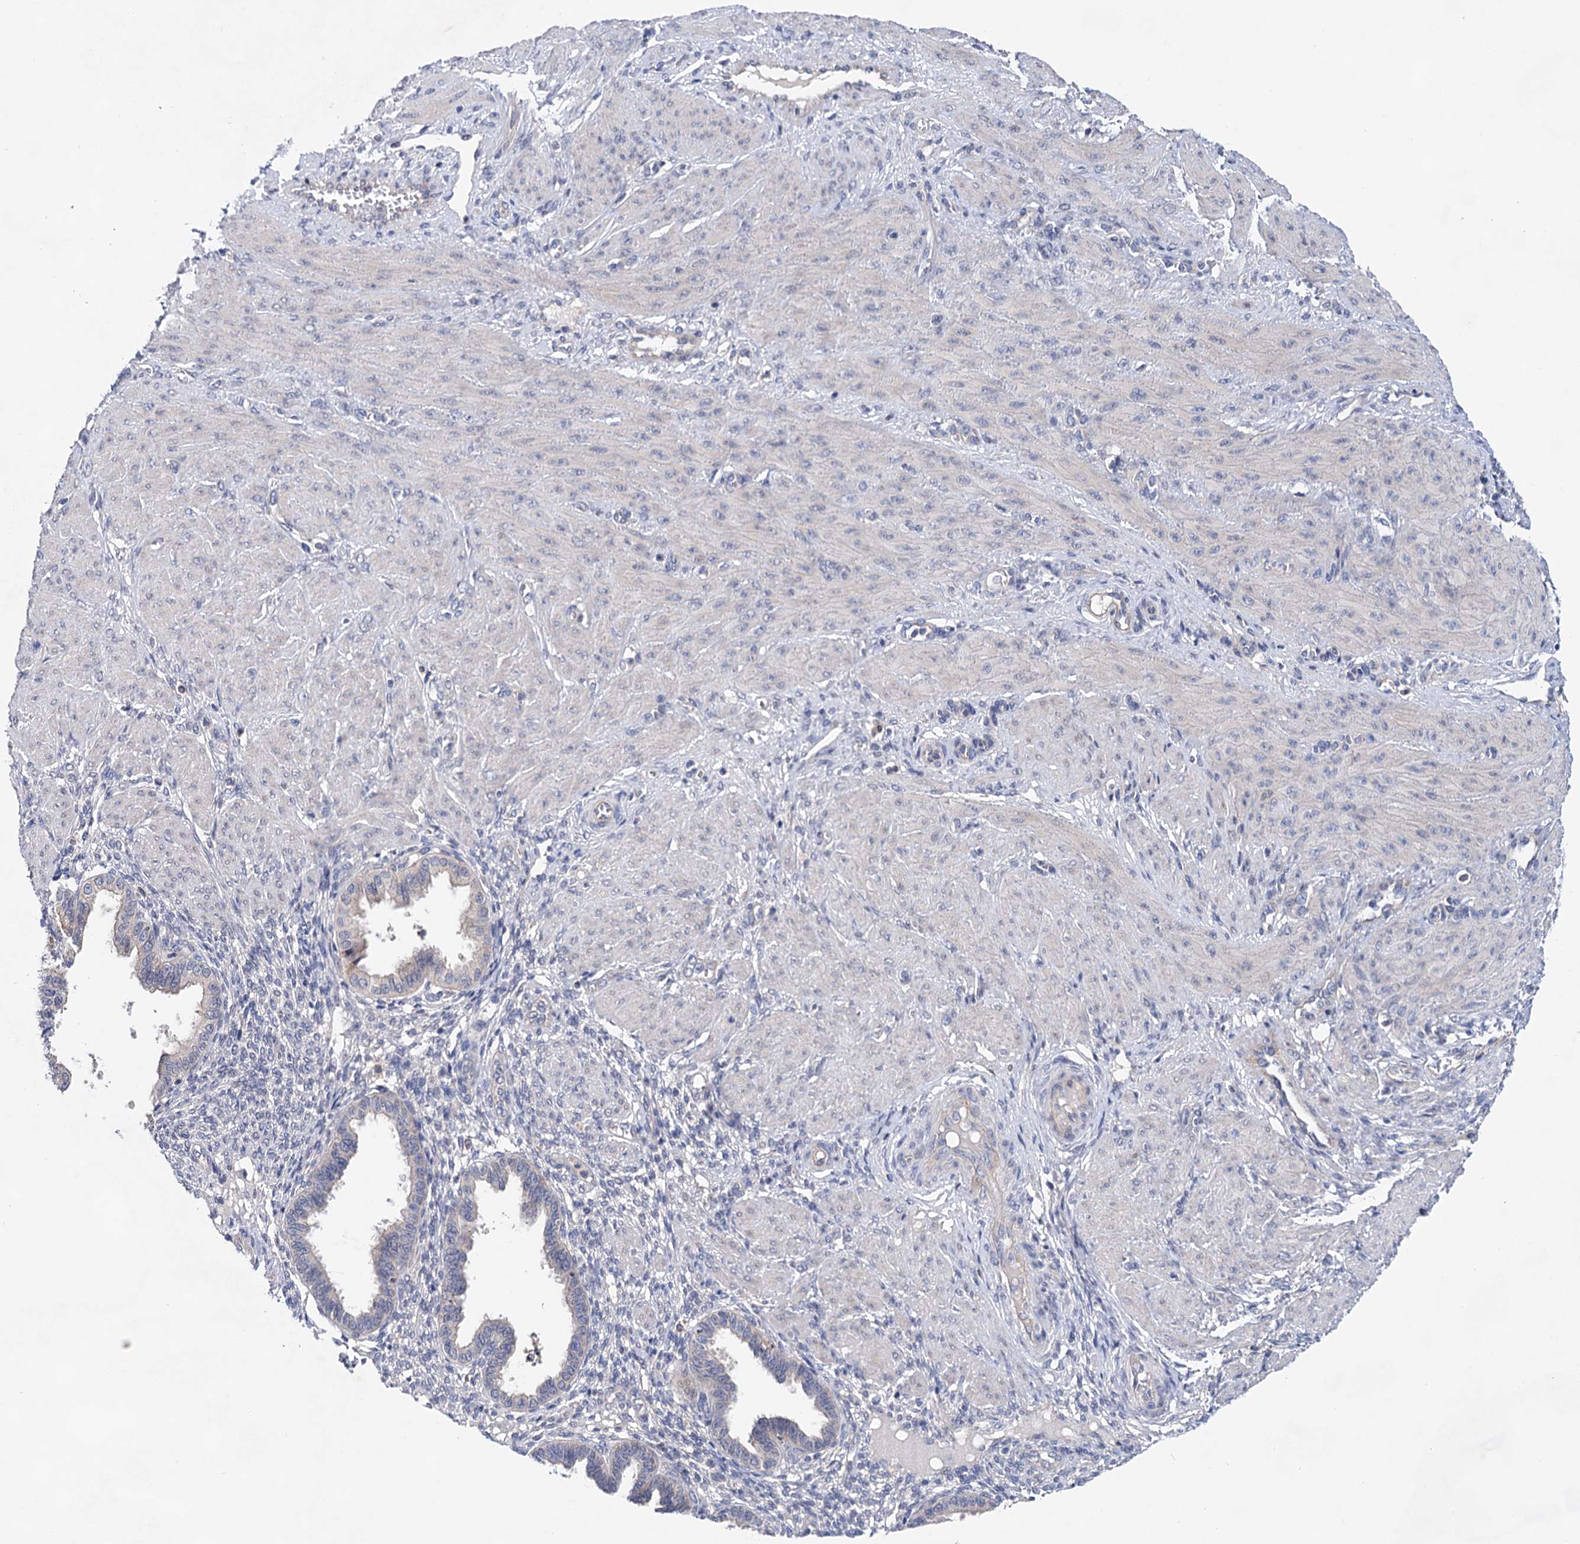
{"staining": {"intensity": "negative", "quantity": "none", "location": "none"}, "tissue": "endometrium", "cell_type": "Cells in endometrial stroma", "image_type": "normal", "snomed": [{"axis": "morphology", "description": "Normal tissue, NOS"}, {"axis": "topography", "description": "Endometrium"}], "caption": "IHC histopathology image of unremarkable endometrium: human endometrium stained with DAB (3,3'-diaminobenzidine) shows no significant protein positivity in cells in endometrial stroma.", "gene": "MORN3", "patient": {"sex": "female", "age": 33}}